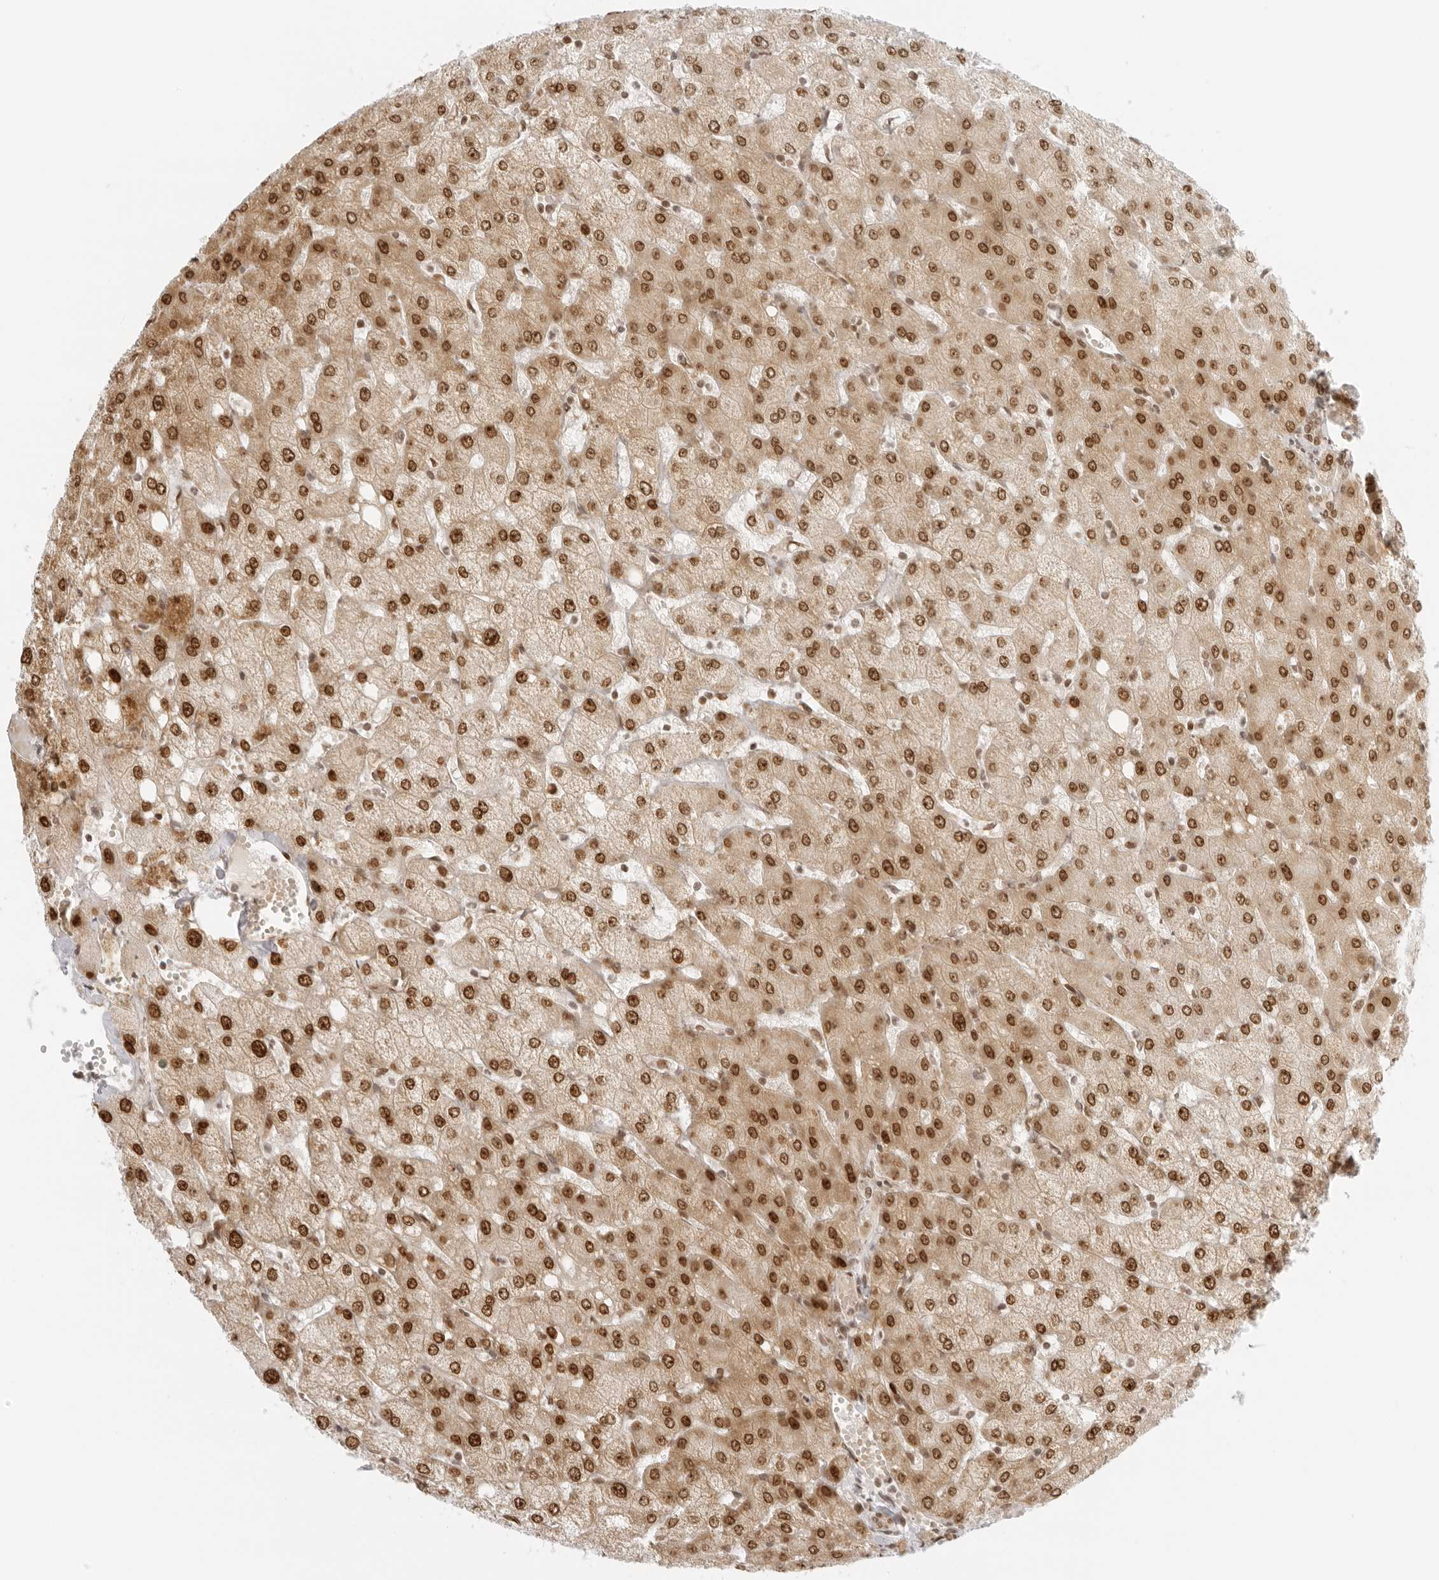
{"staining": {"intensity": "moderate", "quantity": ">75%", "location": "nuclear"}, "tissue": "liver", "cell_type": "Cholangiocytes", "image_type": "normal", "snomed": [{"axis": "morphology", "description": "Normal tissue, NOS"}, {"axis": "topography", "description": "Liver"}], "caption": "Immunohistochemical staining of benign liver exhibits >75% levels of moderate nuclear protein staining in approximately >75% of cholangiocytes. (brown staining indicates protein expression, while blue staining denotes nuclei).", "gene": "RCC1", "patient": {"sex": "female", "age": 54}}